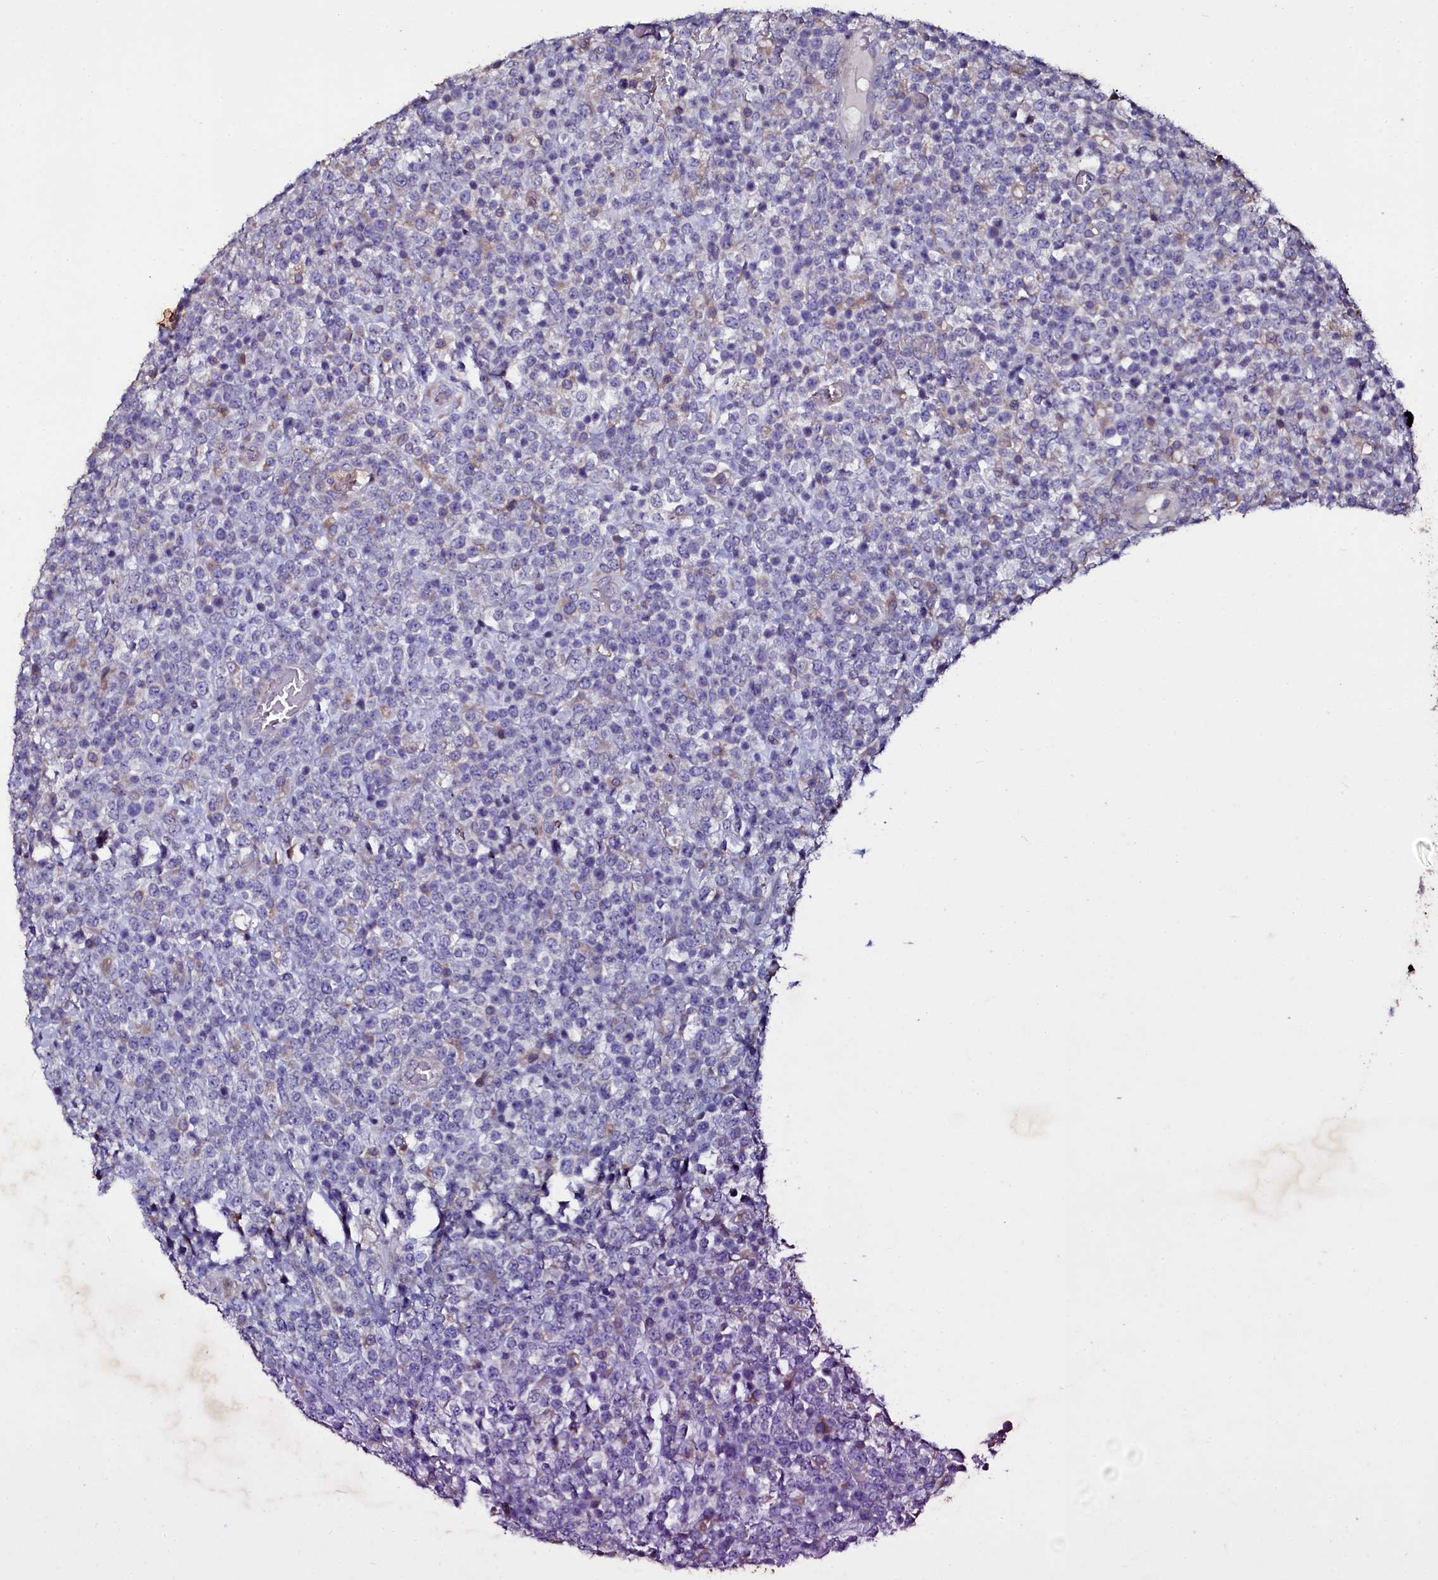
{"staining": {"intensity": "negative", "quantity": "none", "location": "none"}, "tissue": "lymphoma", "cell_type": "Tumor cells", "image_type": "cancer", "snomed": [{"axis": "morphology", "description": "Malignant lymphoma, non-Hodgkin's type, High grade"}, {"axis": "topography", "description": "Colon"}], "caption": "Tumor cells are negative for protein expression in human malignant lymphoma, non-Hodgkin's type (high-grade). (DAB IHC, high magnification).", "gene": "SELENOT", "patient": {"sex": "female", "age": 53}}